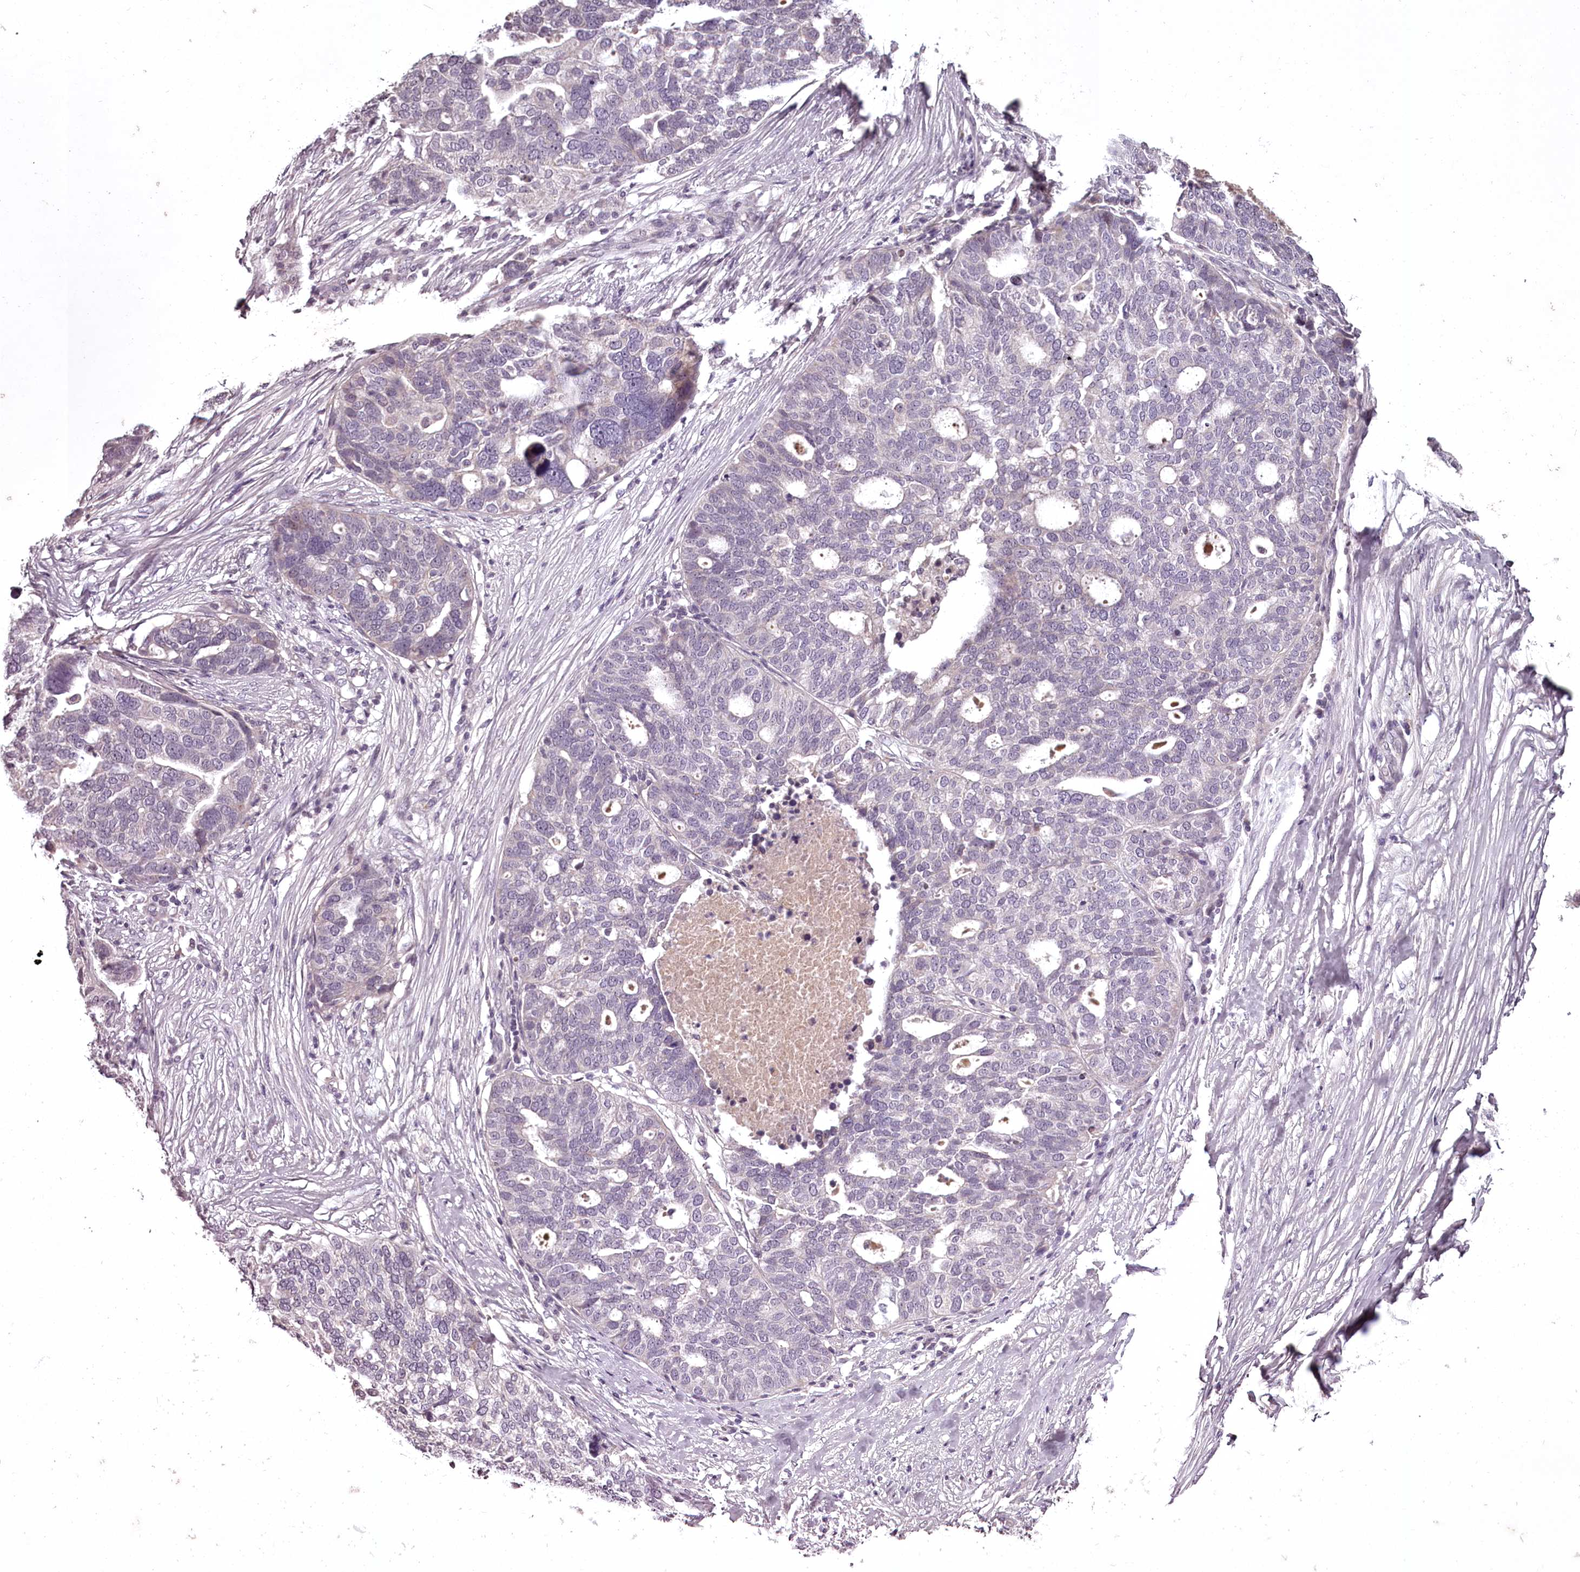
{"staining": {"intensity": "negative", "quantity": "none", "location": "none"}, "tissue": "ovarian cancer", "cell_type": "Tumor cells", "image_type": "cancer", "snomed": [{"axis": "morphology", "description": "Cystadenocarcinoma, serous, NOS"}, {"axis": "topography", "description": "Ovary"}], "caption": "This histopathology image is of ovarian cancer (serous cystadenocarcinoma) stained with immunohistochemistry to label a protein in brown with the nuclei are counter-stained blue. There is no staining in tumor cells.", "gene": "RBMXL2", "patient": {"sex": "female", "age": 59}}